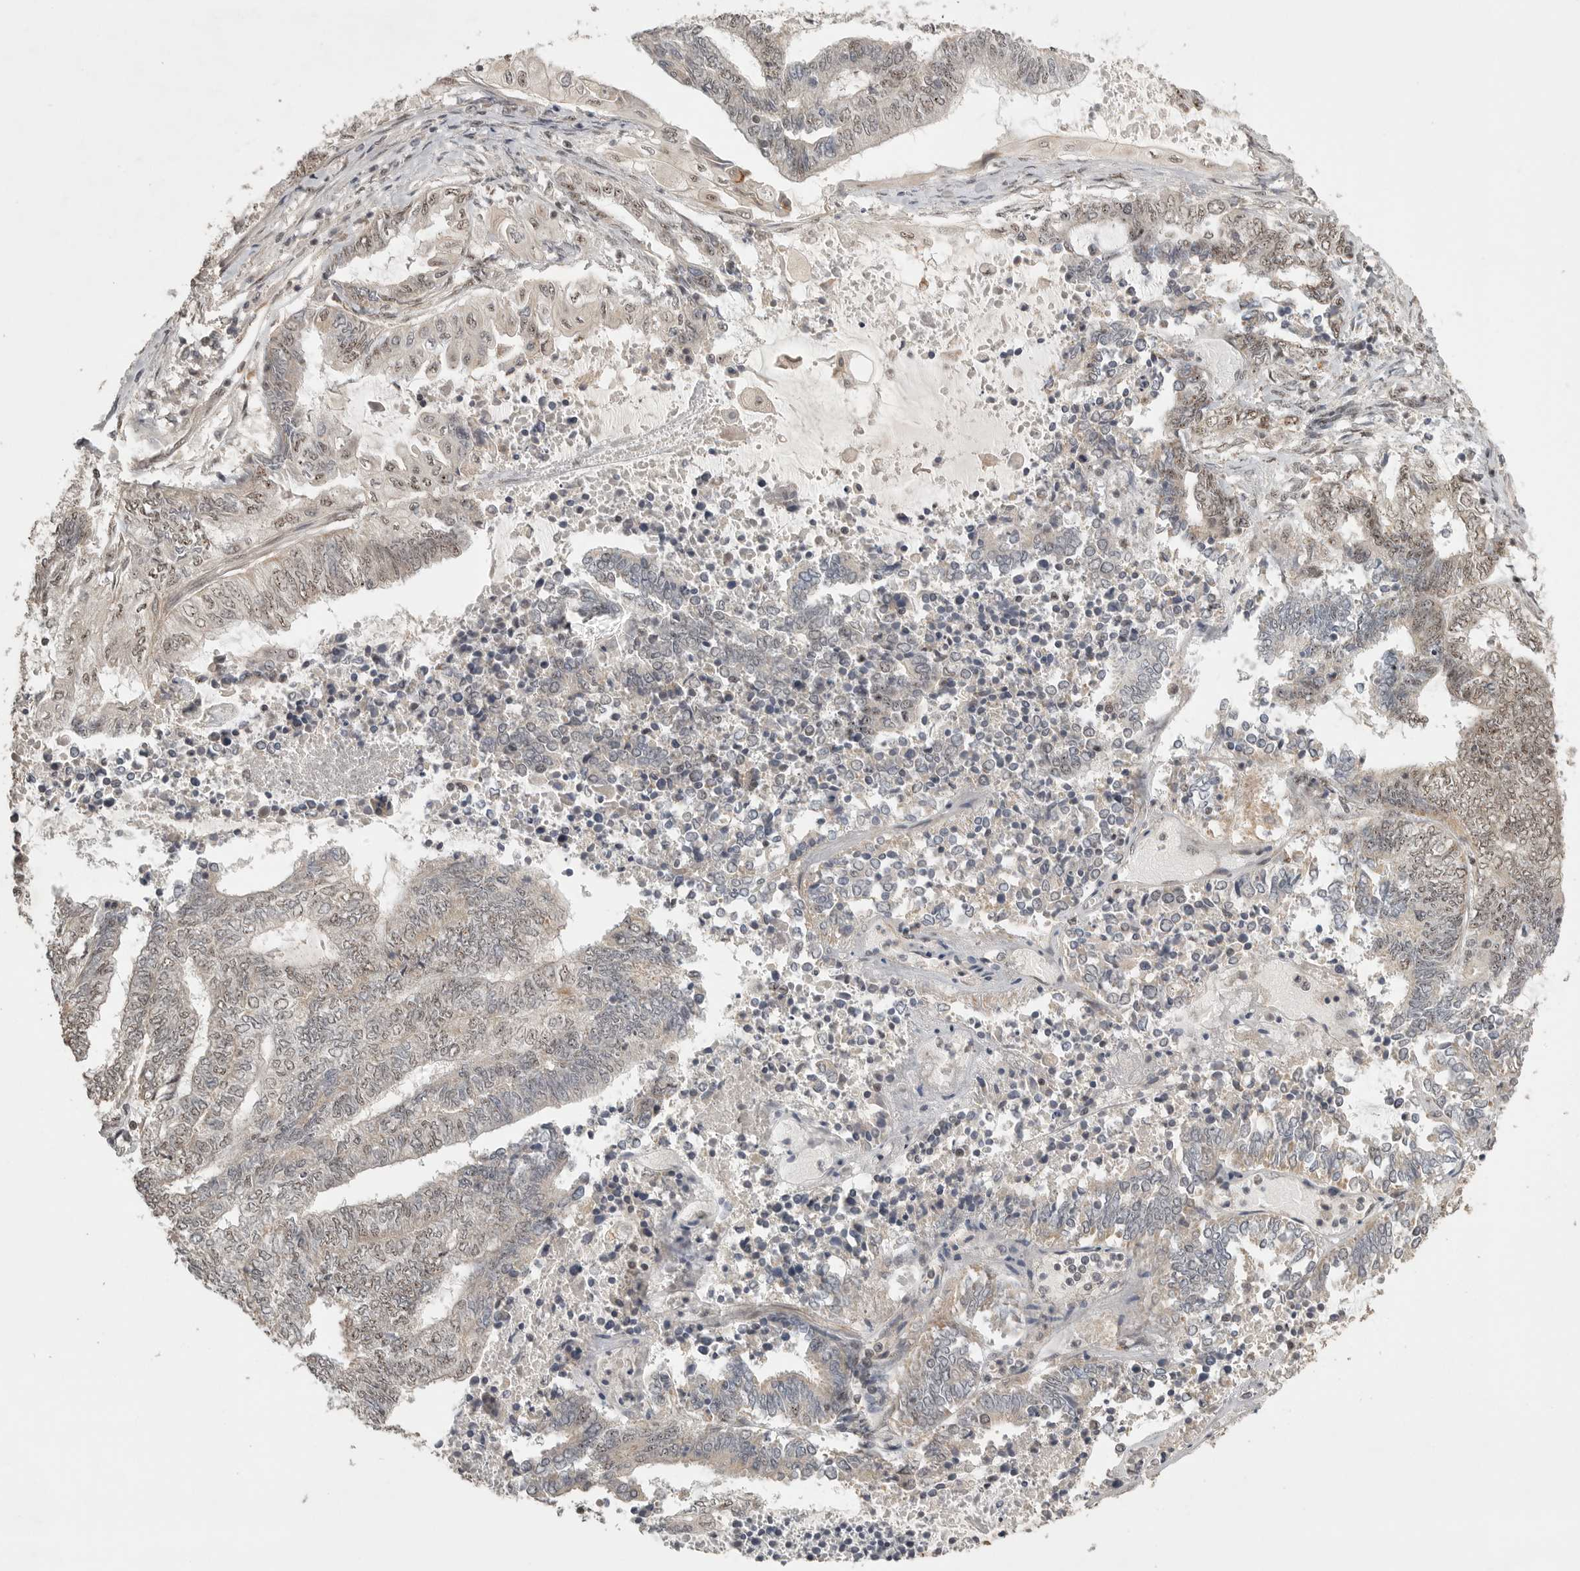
{"staining": {"intensity": "weak", "quantity": "<25%", "location": "nuclear"}, "tissue": "endometrial cancer", "cell_type": "Tumor cells", "image_type": "cancer", "snomed": [{"axis": "morphology", "description": "Adenocarcinoma, NOS"}, {"axis": "topography", "description": "Uterus"}, {"axis": "topography", "description": "Endometrium"}], "caption": "An IHC histopathology image of endometrial cancer is shown. There is no staining in tumor cells of endometrial cancer. (DAB IHC, high magnification).", "gene": "POMP", "patient": {"sex": "female", "age": 70}}